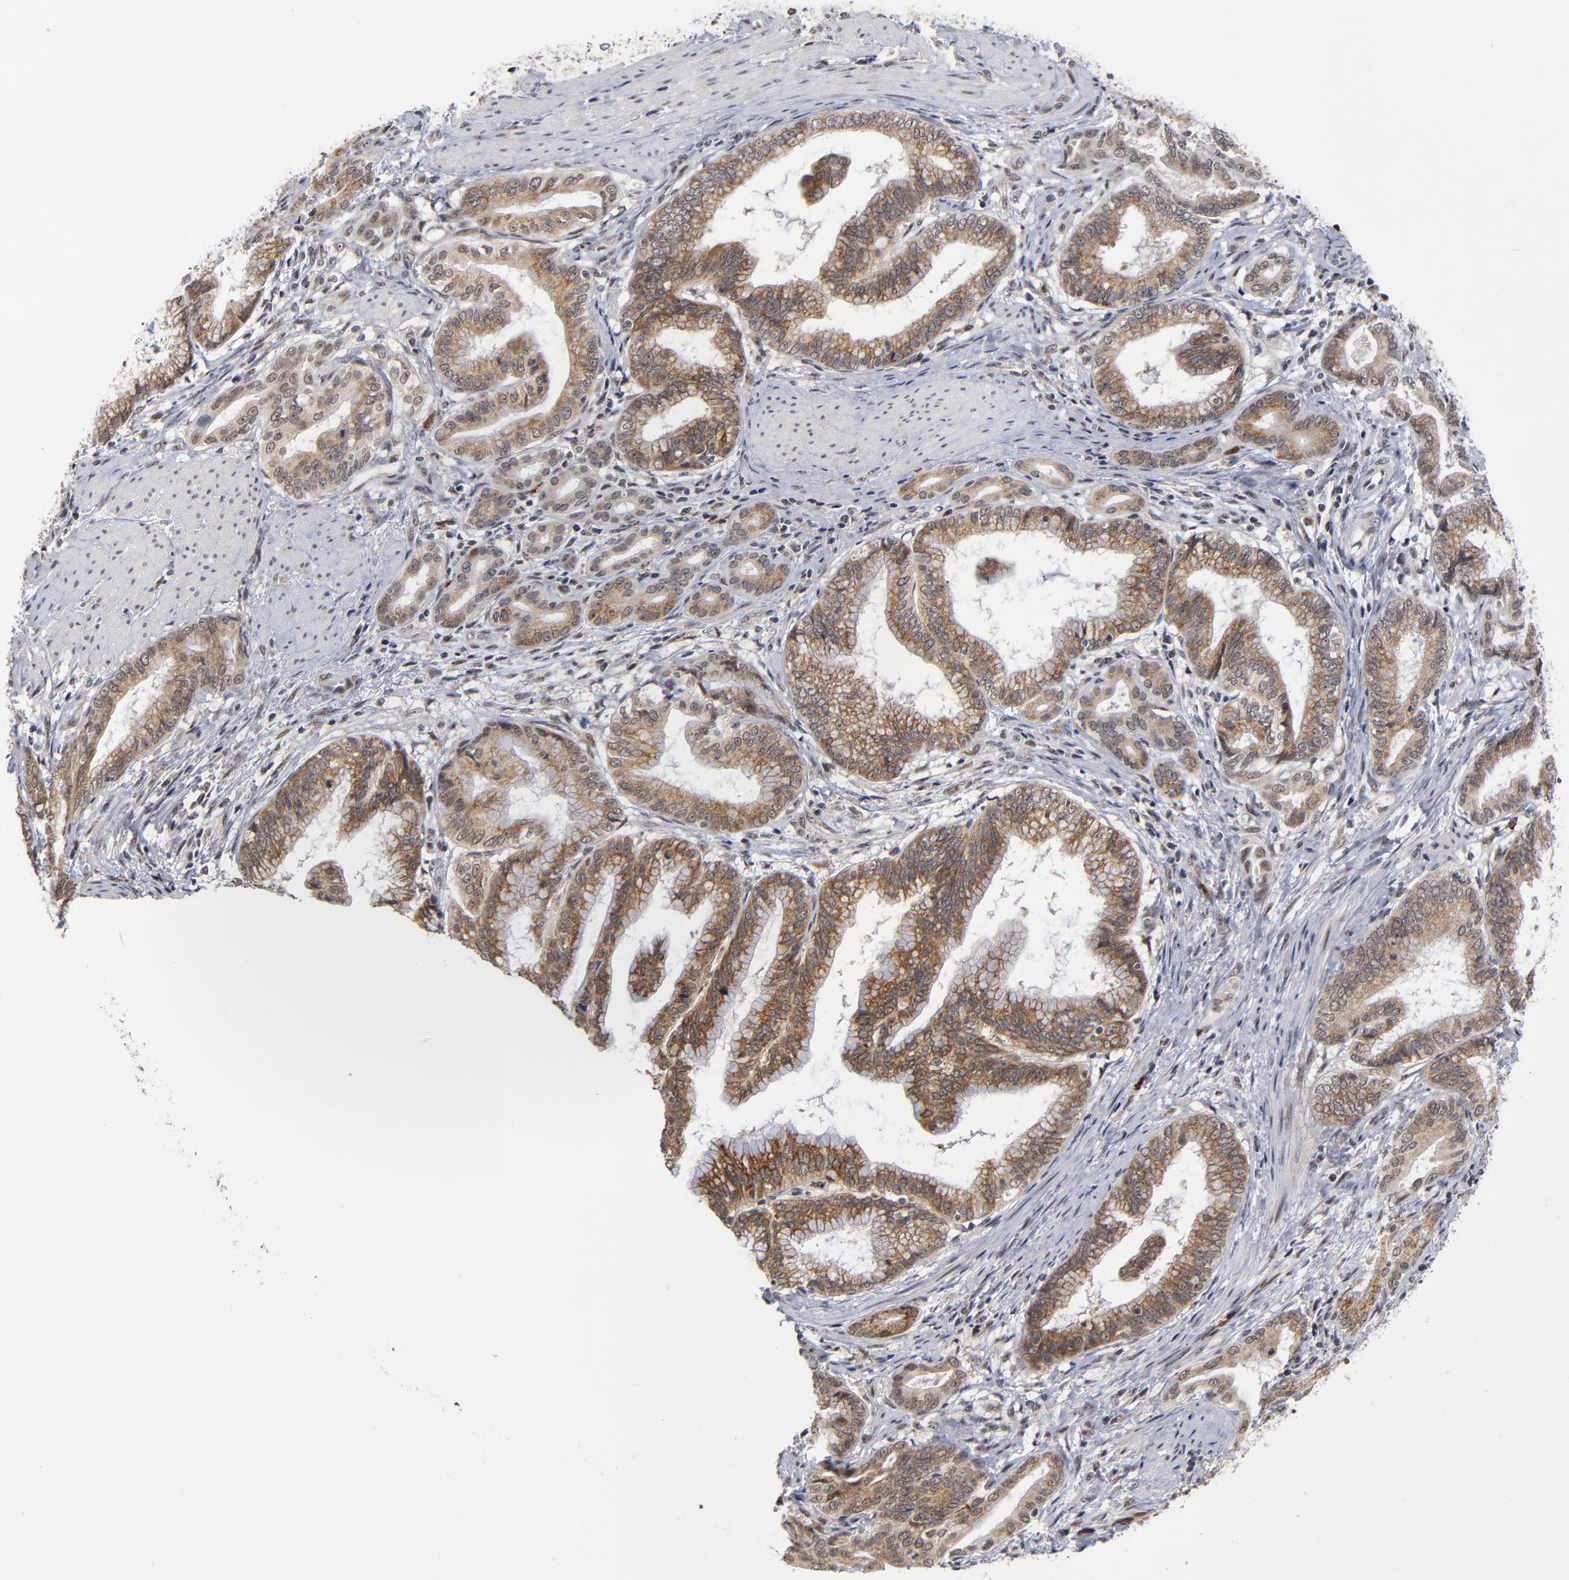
{"staining": {"intensity": "moderate", "quantity": ">75%", "location": "cytoplasmic/membranous"}, "tissue": "pancreatic cancer", "cell_type": "Tumor cells", "image_type": "cancer", "snomed": [{"axis": "morphology", "description": "Adenocarcinoma, NOS"}, {"axis": "topography", "description": "Pancreas"}], "caption": "Immunohistochemical staining of pancreatic cancer (adenocarcinoma) displays moderate cytoplasmic/membranous protein staining in approximately >75% of tumor cells. (DAB (3,3'-diaminobenzidine) IHC with brightfield microscopy, high magnification).", "gene": "ZNF419", "patient": {"sex": "female", "age": 64}}